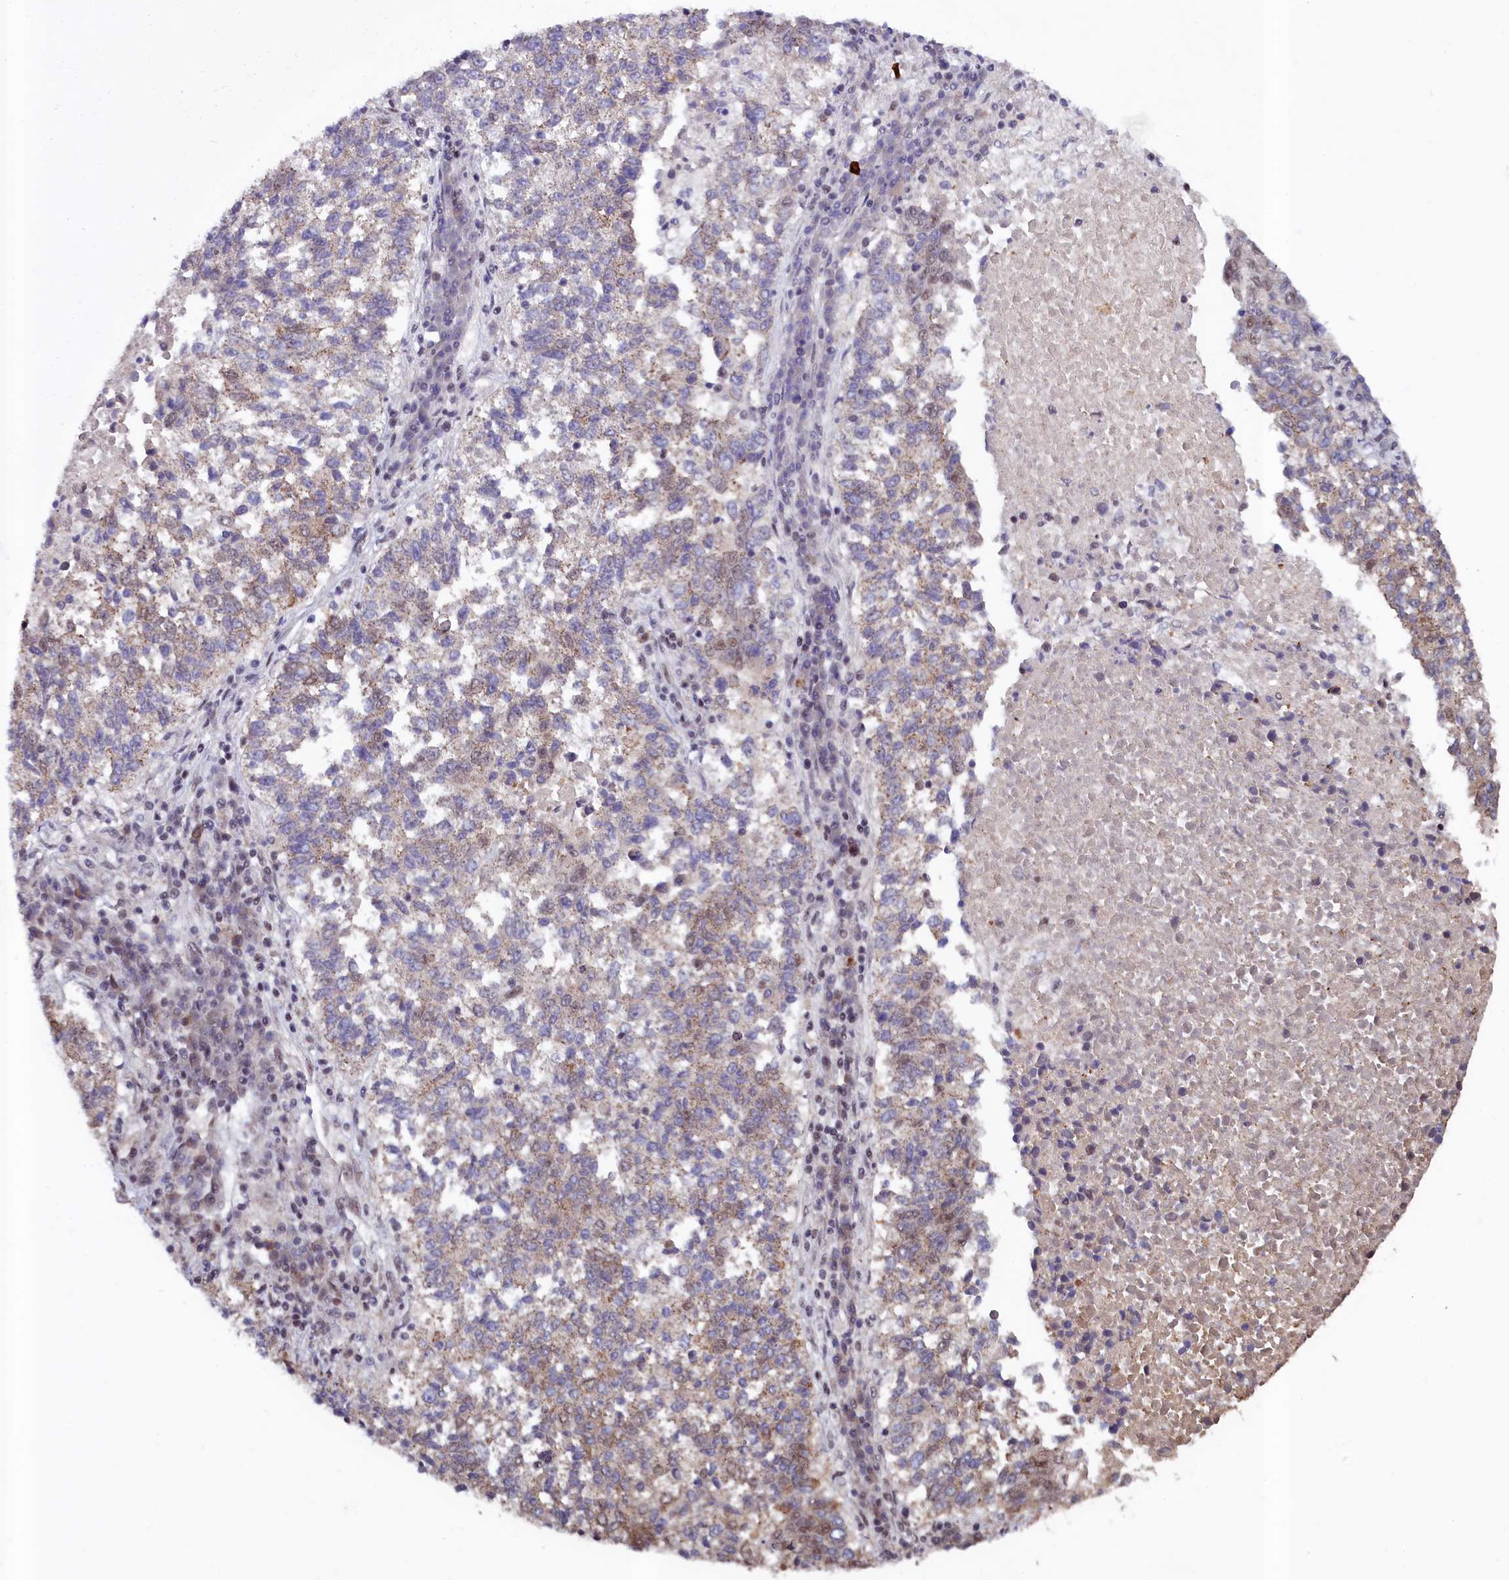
{"staining": {"intensity": "moderate", "quantity": "<25%", "location": "cytoplasmic/membranous,nuclear"}, "tissue": "lung cancer", "cell_type": "Tumor cells", "image_type": "cancer", "snomed": [{"axis": "morphology", "description": "Squamous cell carcinoma, NOS"}, {"axis": "topography", "description": "Lung"}], "caption": "Lung squamous cell carcinoma stained for a protein exhibits moderate cytoplasmic/membranous and nuclear positivity in tumor cells.", "gene": "LEO1", "patient": {"sex": "male", "age": 73}}